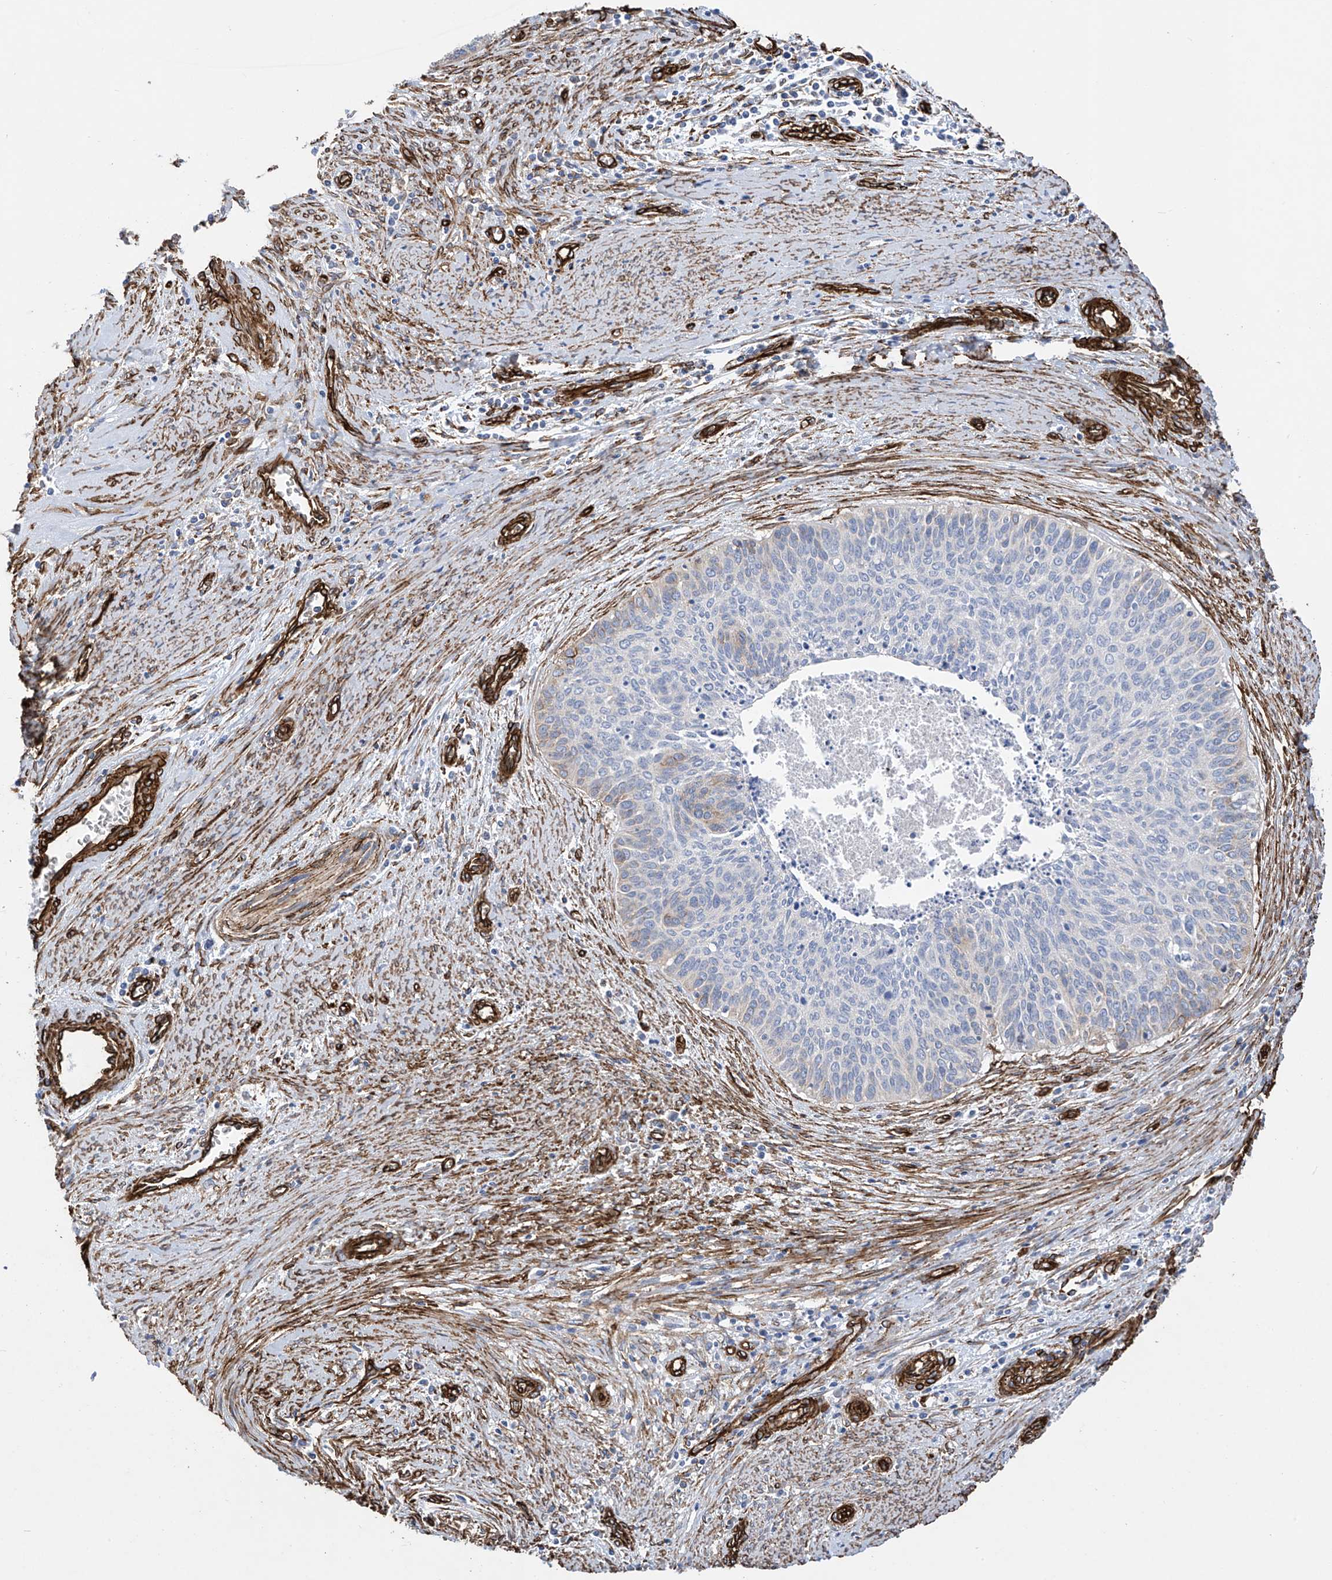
{"staining": {"intensity": "weak", "quantity": "<25%", "location": "cytoplasmic/membranous"}, "tissue": "cervical cancer", "cell_type": "Tumor cells", "image_type": "cancer", "snomed": [{"axis": "morphology", "description": "Squamous cell carcinoma, NOS"}, {"axis": "topography", "description": "Cervix"}], "caption": "This is a image of immunohistochemistry (IHC) staining of squamous cell carcinoma (cervical), which shows no expression in tumor cells.", "gene": "UBTD1", "patient": {"sex": "female", "age": 55}}